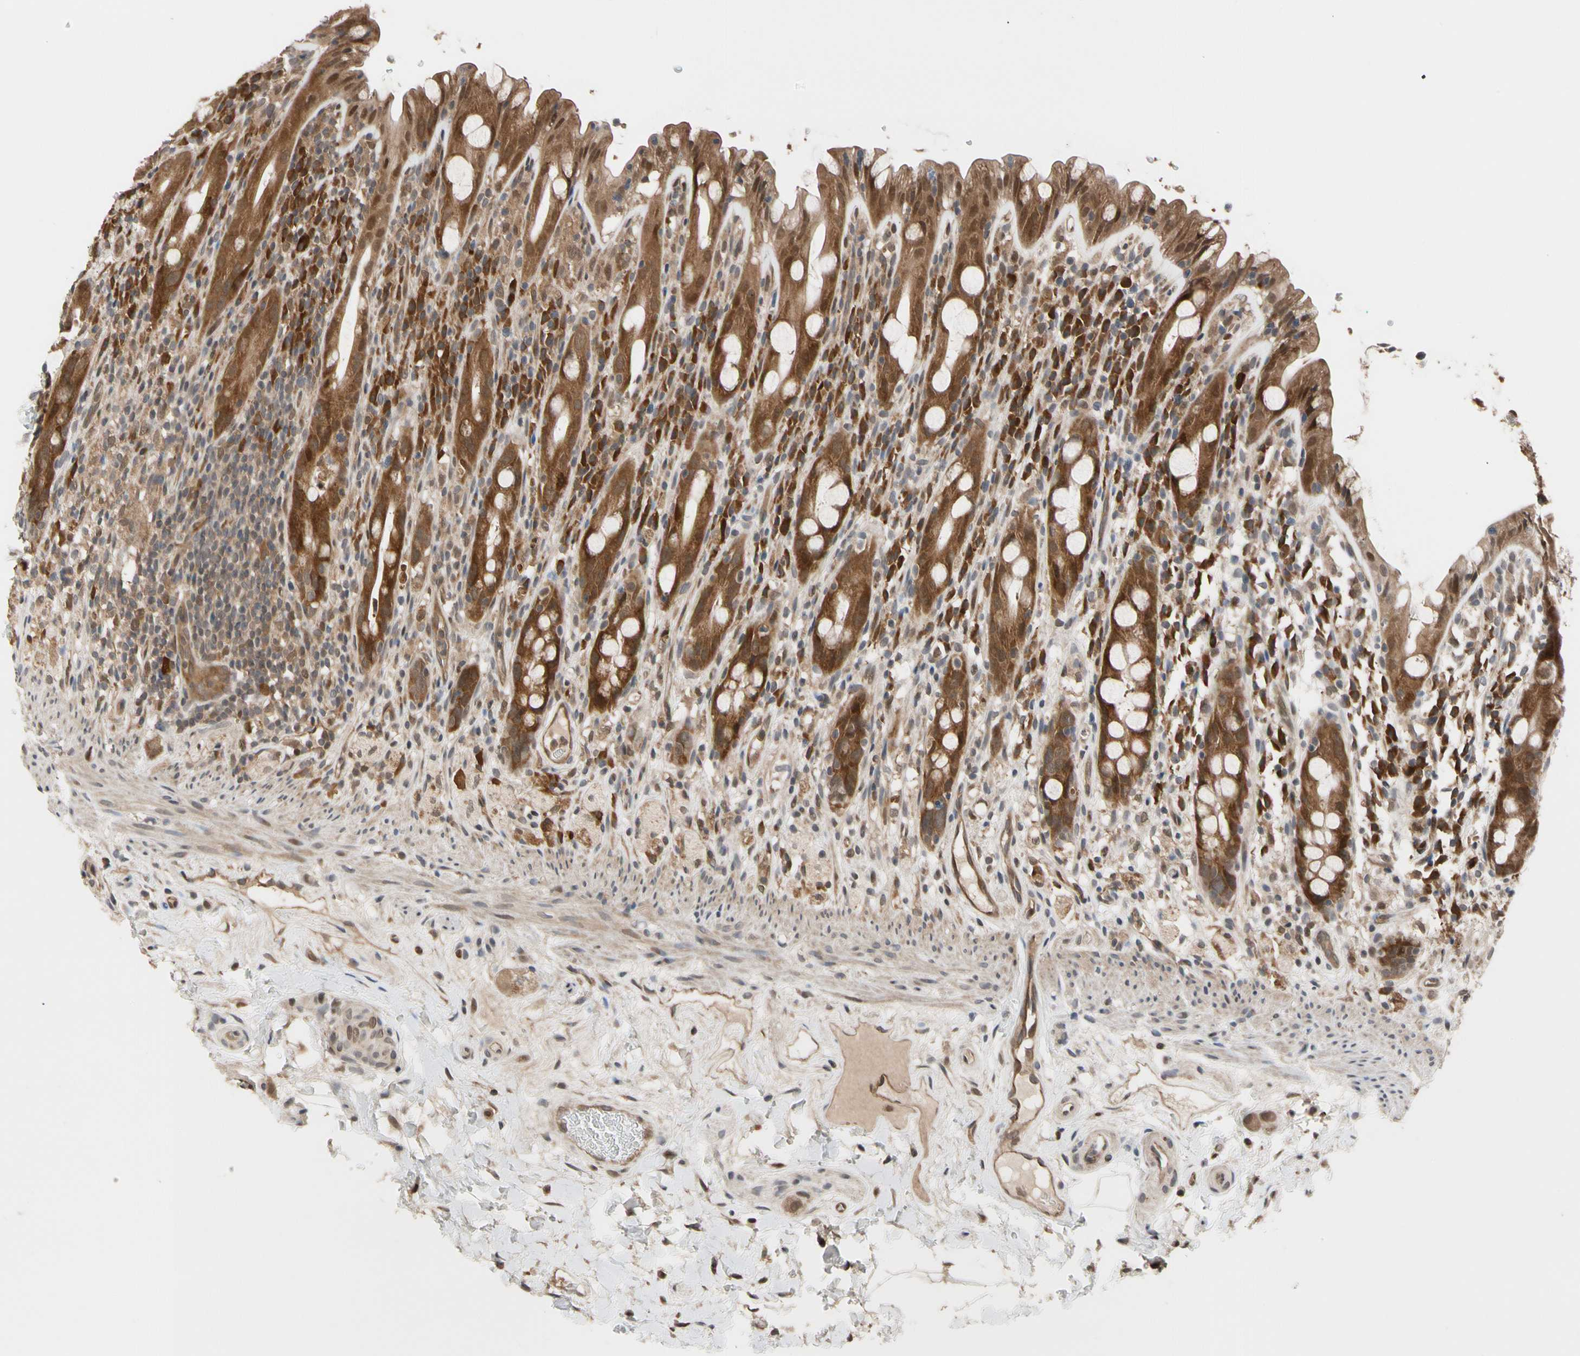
{"staining": {"intensity": "strong", "quantity": ">75%", "location": "cytoplasmic/membranous"}, "tissue": "rectum", "cell_type": "Glandular cells", "image_type": "normal", "snomed": [{"axis": "morphology", "description": "Normal tissue, NOS"}, {"axis": "topography", "description": "Rectum"}], "caption": "Human rectum stained for a protein (brown) reveals strong cytoplasmic/membranous positive staining in approximately >75% of glandular cells.", "gene": "CYTIP", "patient": {"sex": "male", "age": 44}}